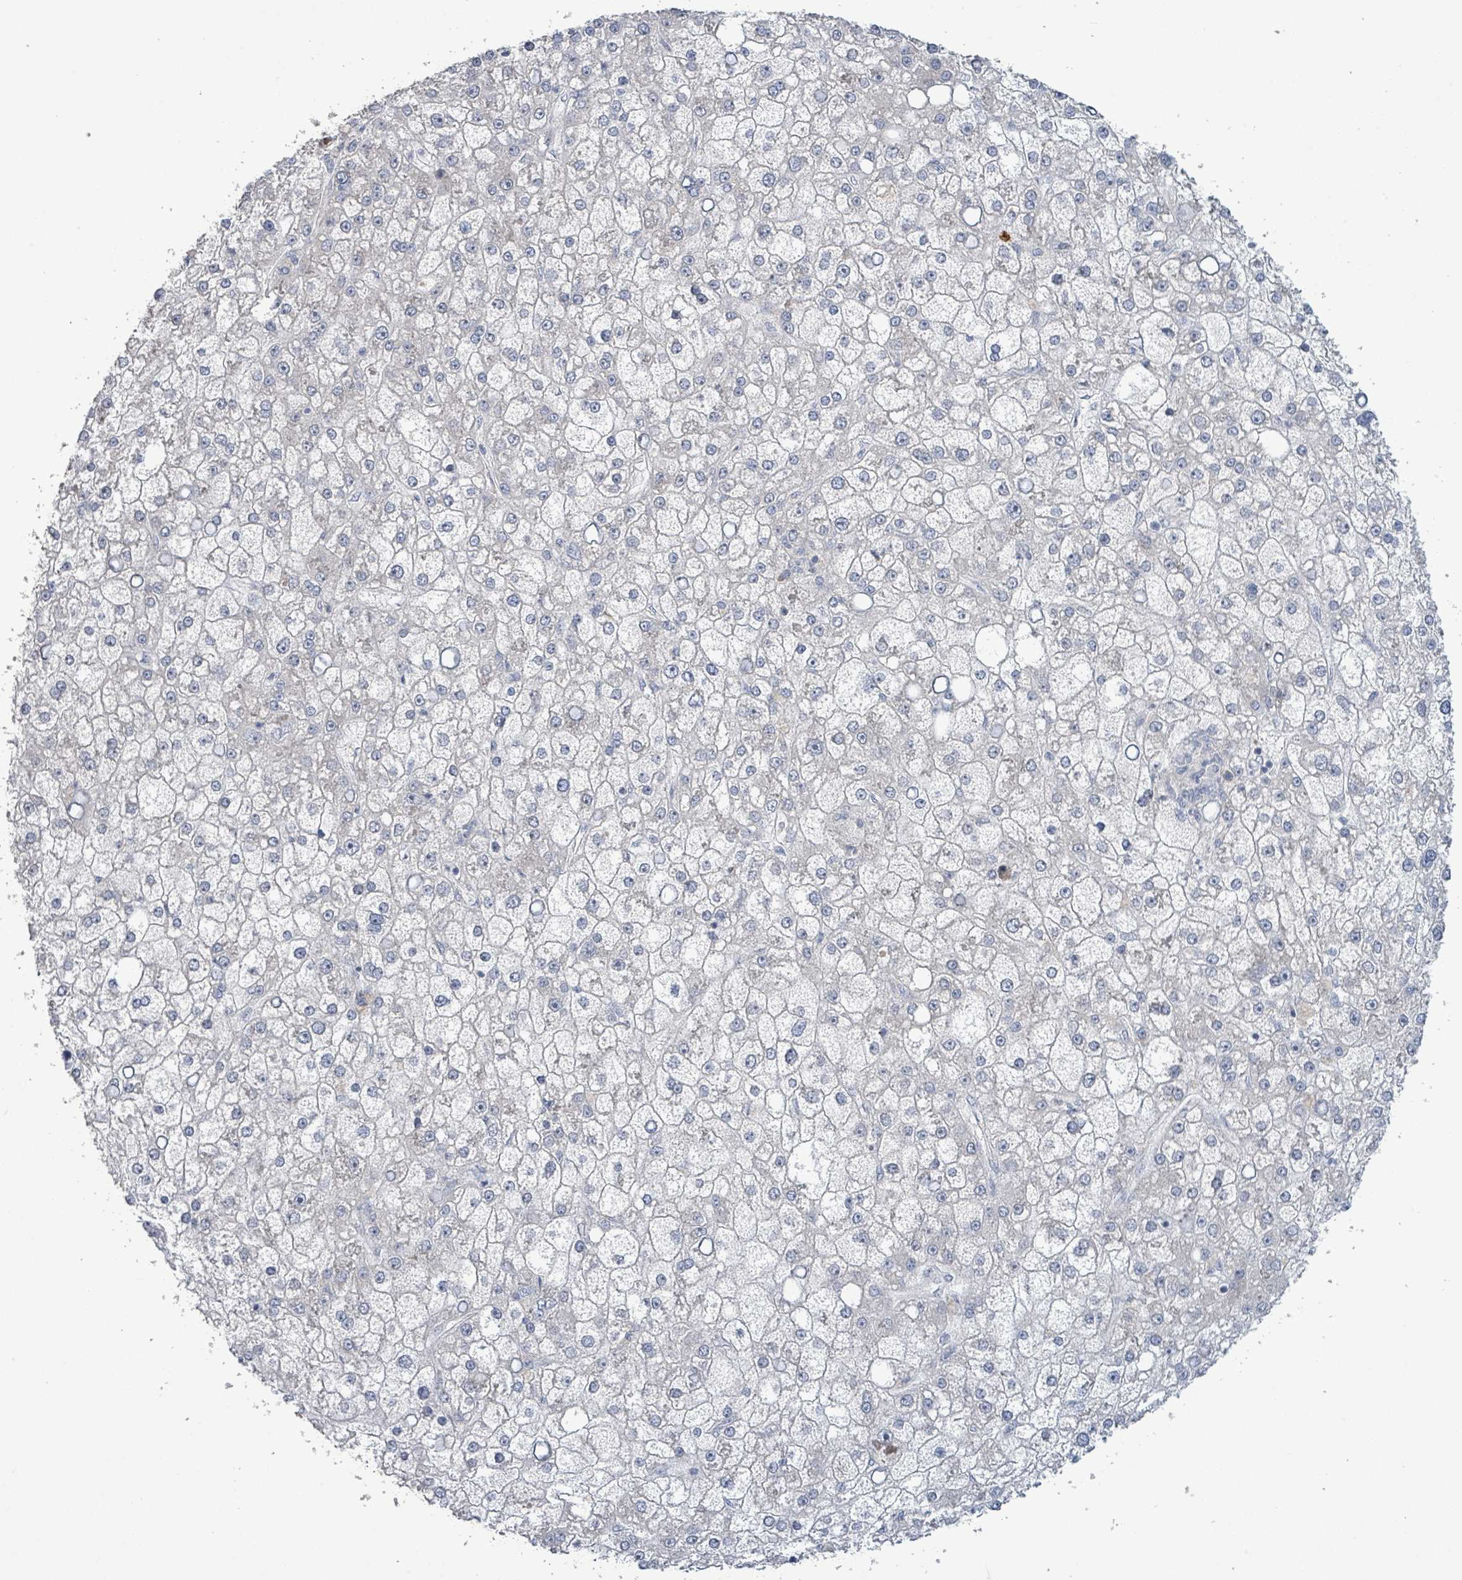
{"staining": {"intensity": "negative", "quantity": "none", "location": "none"}, "tissue": "liver cancer", "cell_type": "Tumor cells", "image_type": "cancer", "snomed": [{"axis": "morphology", "description": "Carcinoma, Hepatocellular, NOS"}, {"axis": "topography", "description": "Liver"}], "caption": "Human liver hepatocellular carcinoma stained for a protein using immunohistochemistry (IHC) reveals no staining in tumor cells.", "gene": "LILRA4", "patient": {"sex": "male", "age": 67}}